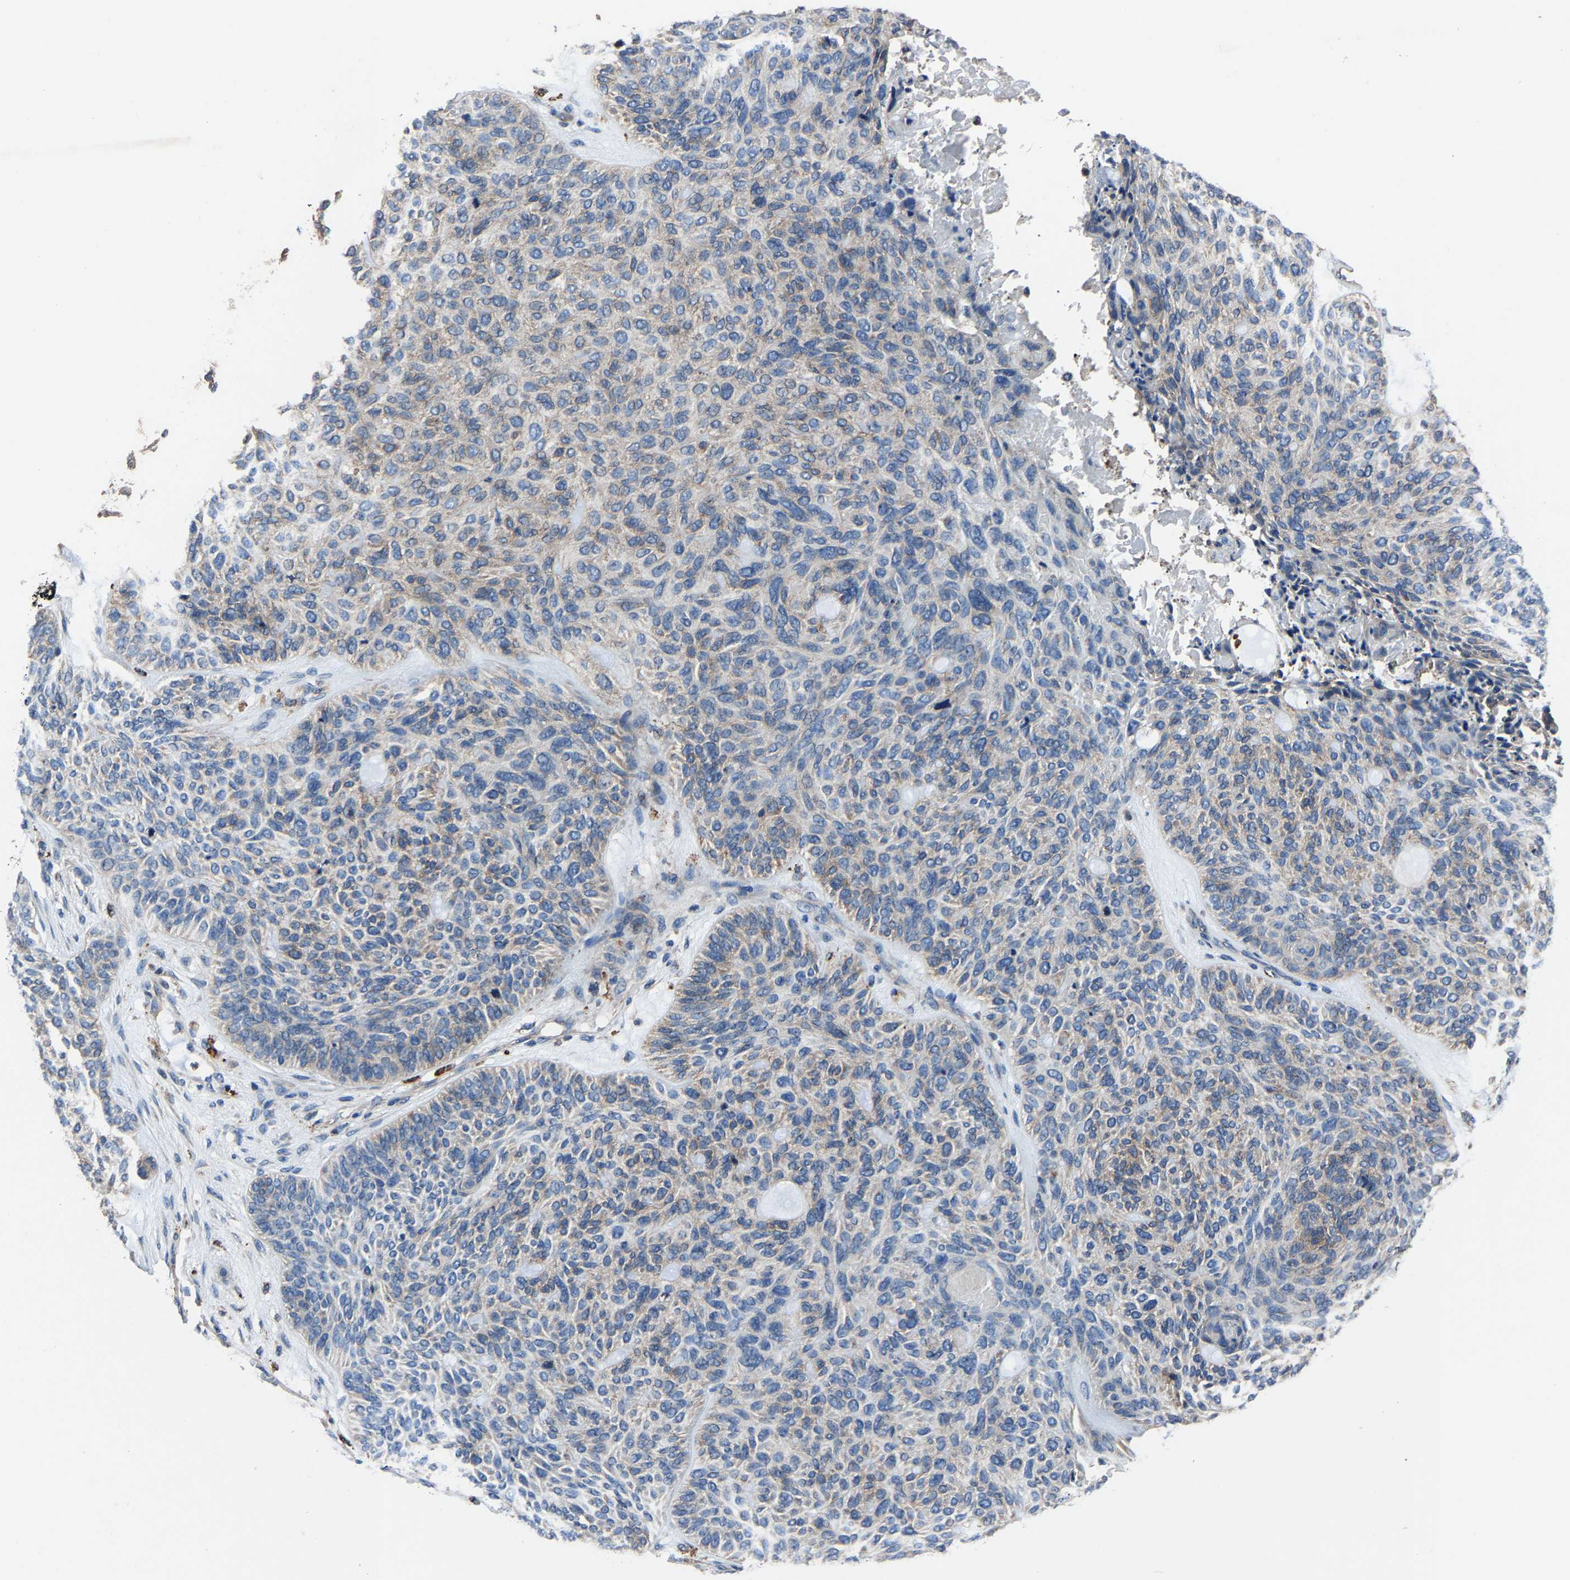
{"staining": {"intensity": "weak", "quantity": "<25%", "location": "cytoplasmic/membranous"}, "tissue": "skin cancer", "cell_type": "Tumor cells", "image_type": "cancer", "snomed": [{"axis": "morphology", "description": "Basal cell carcinoma"}, {"axis": "topography", "description": "Skin"}], "caption": "High magnification brightfield microscopy of basal cell carcinoma (skin) stained with DAB (brown) and counterstained with hematoxylin (blue): tumor cells show no significant expression.", "gene": "KIAA1958", "patient": {"sex": "male", "age": 55}}